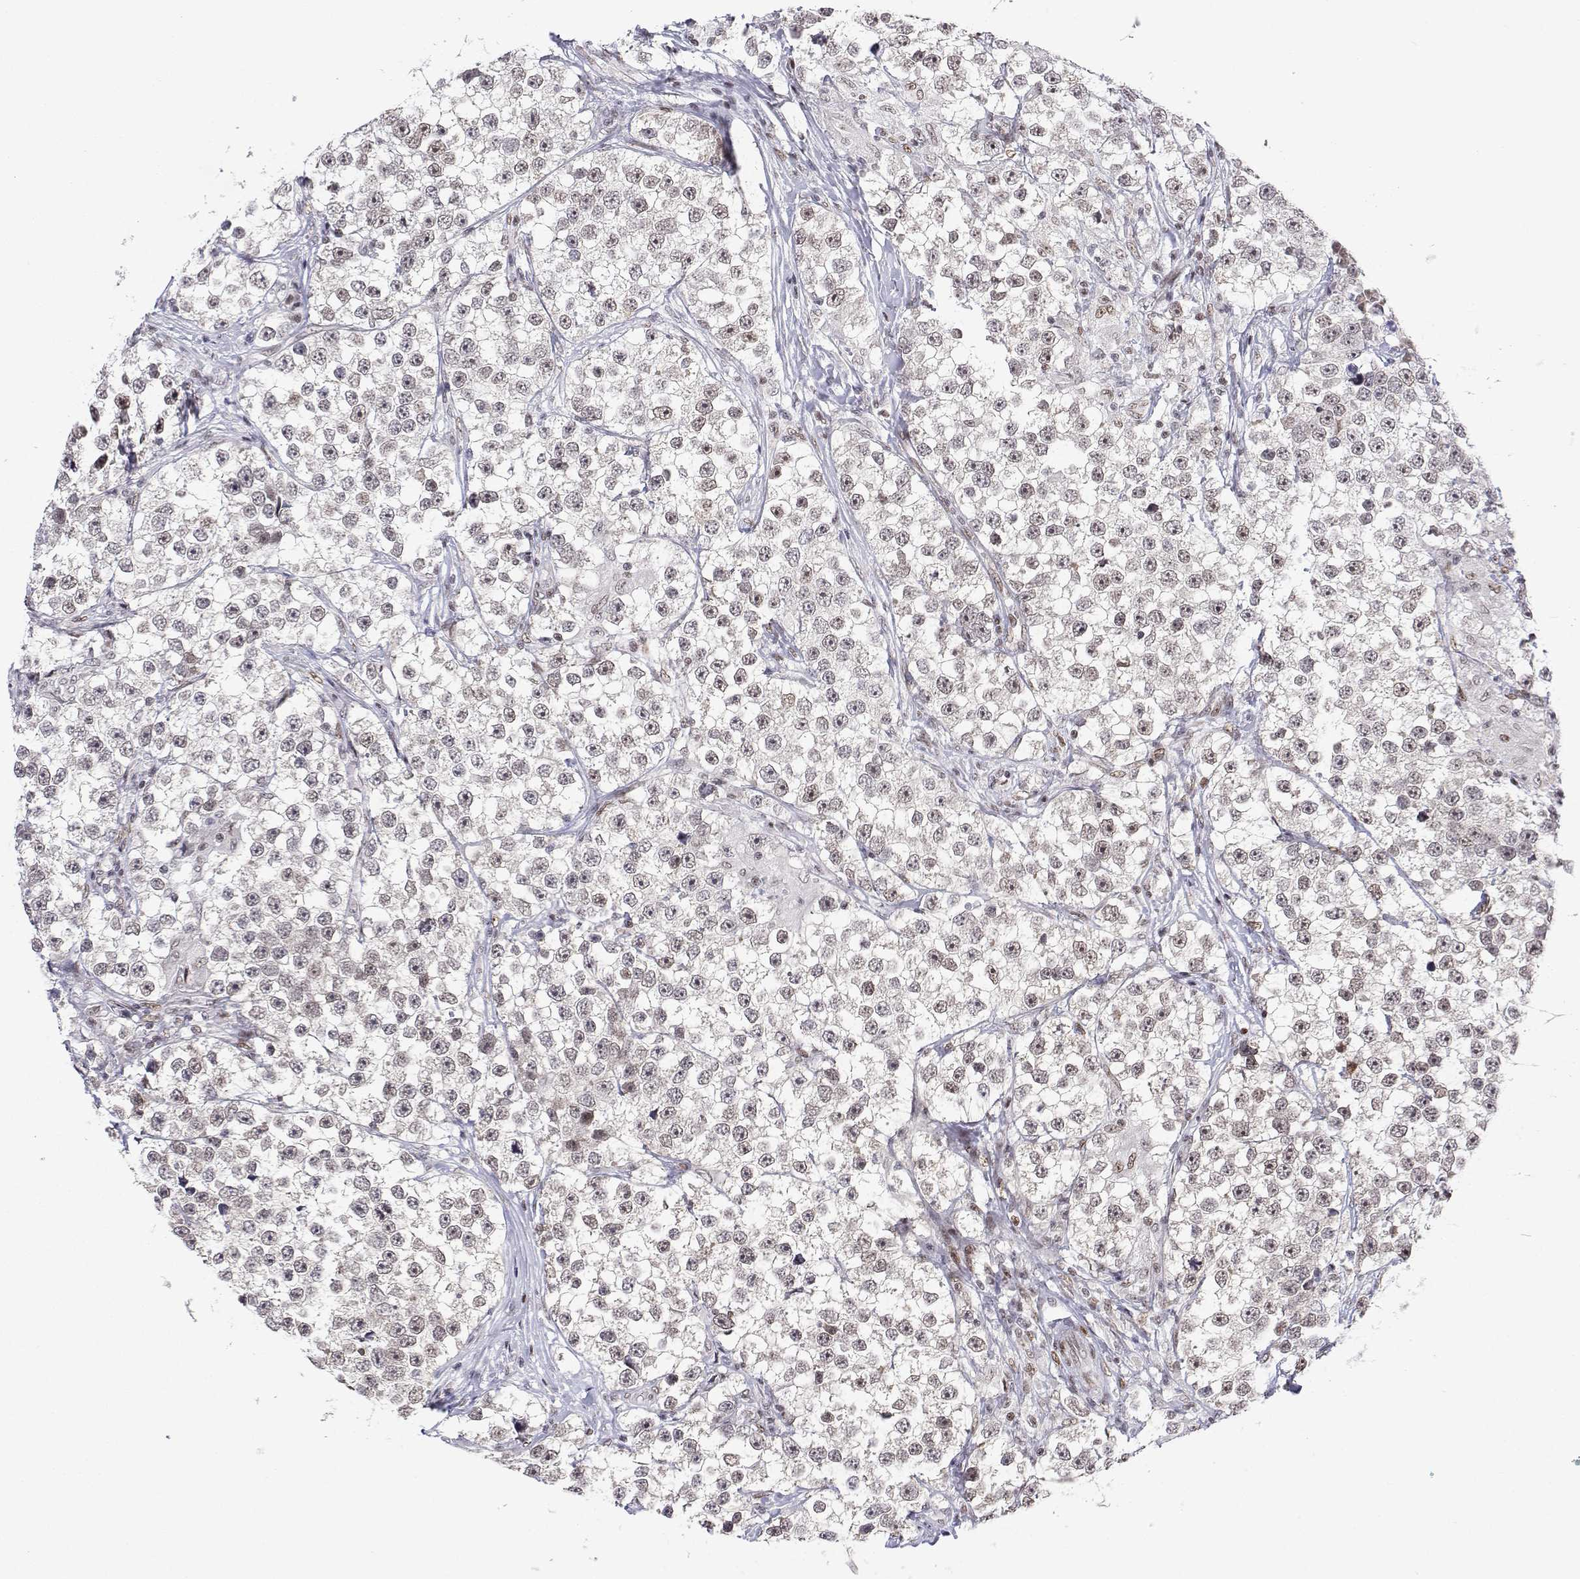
{"staining": {"intensity": "weak", "quantity": "<25%", "location": "nuclear"}, "tissue": "testis cancer", "cell_type": "Tumor cells", "image_type": "cancer", "snomed": [{"axis": "morphology", "description": "Seminoma, NOS"}, {"axis": "topography", "description": "Testis"}], "caption": "Testis seminoma was stained to show a protein in brown. There is no significant staining in tumor cells. Nuclei are stained in blue.", "gene": "XPC", "patient": {"sex": "male", "age": 46}}